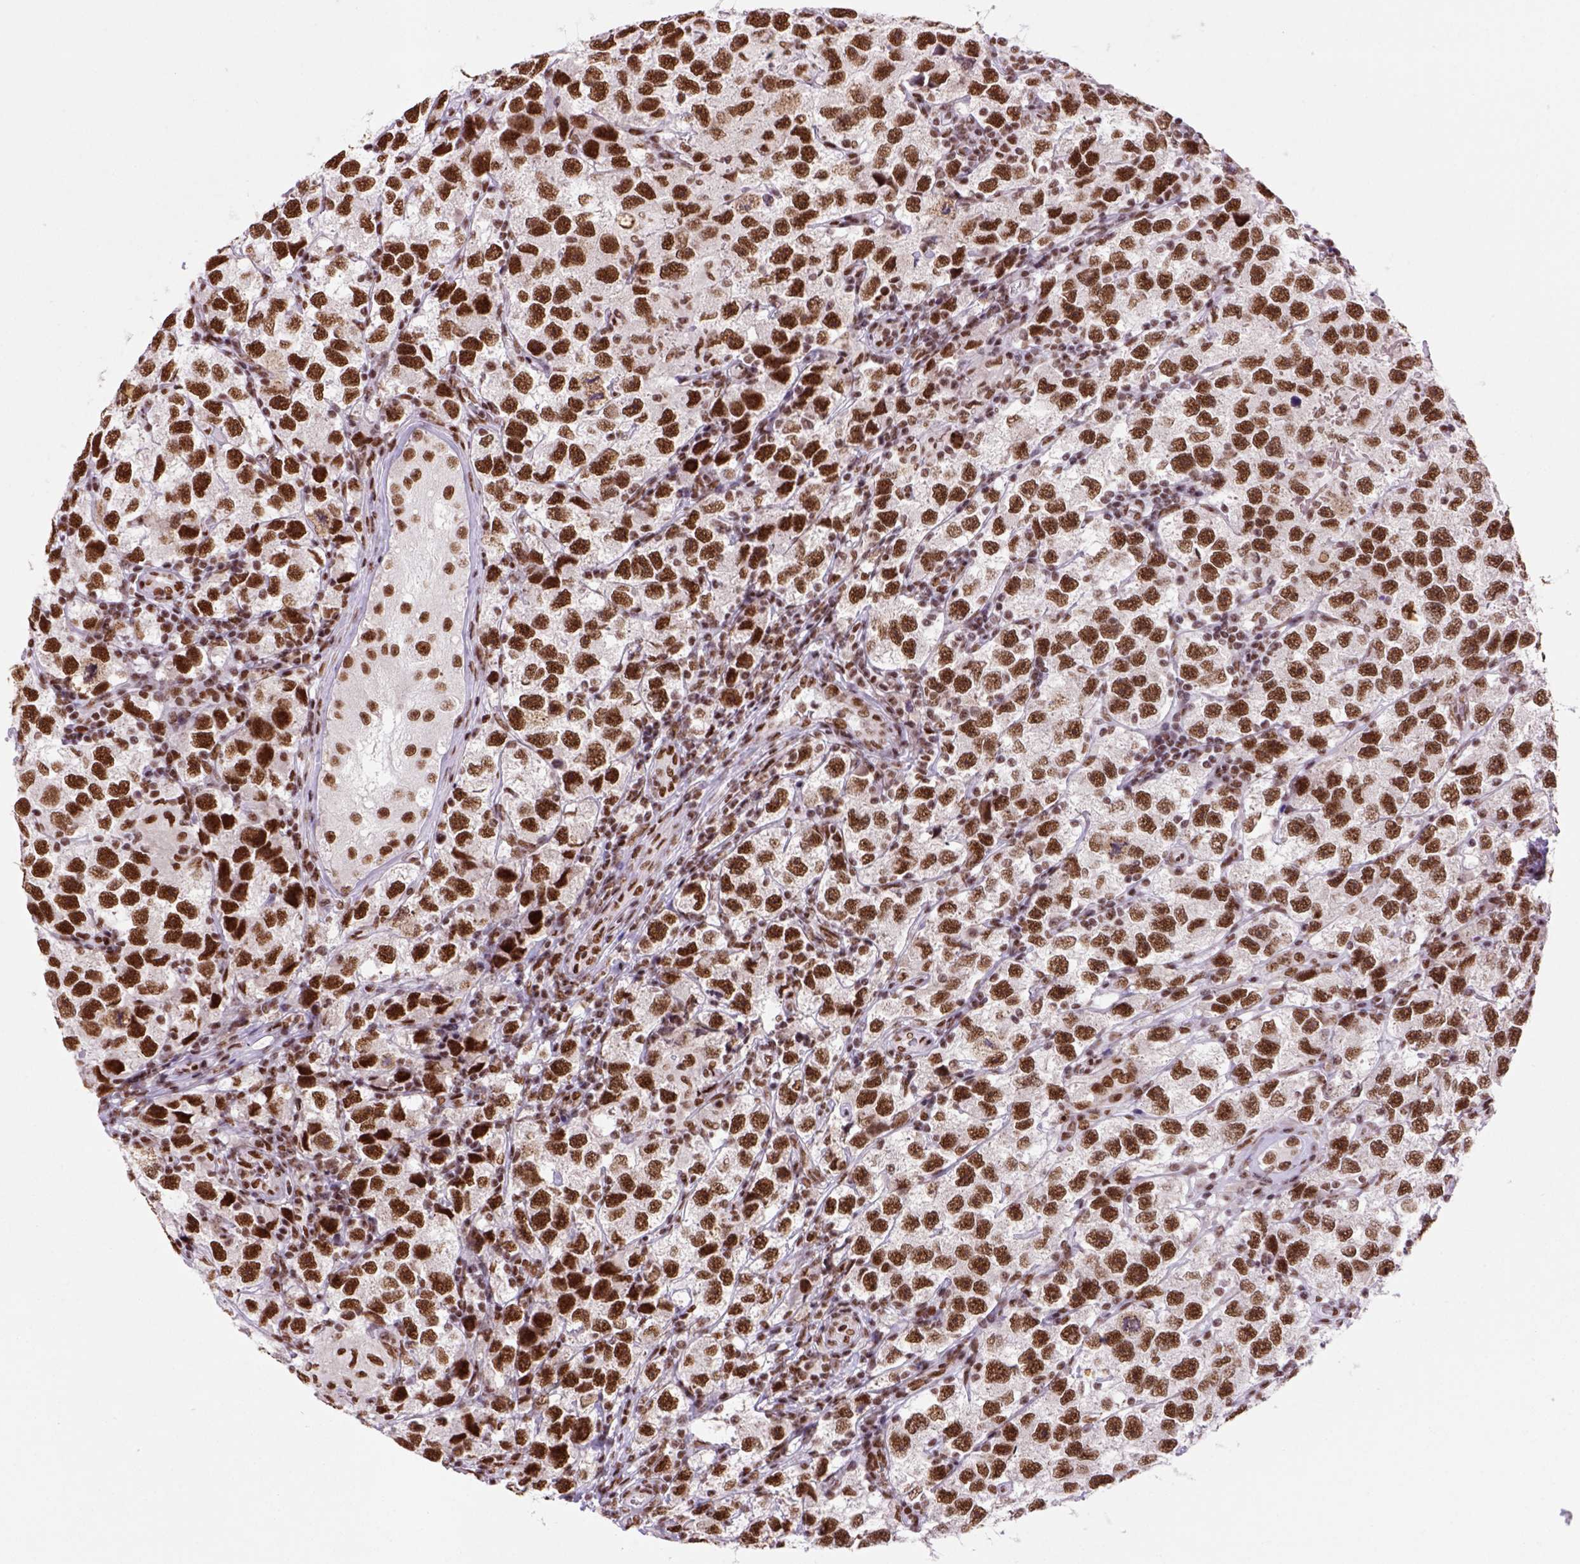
{"staining": {"intensity": "strong", "quantity": ">75%", "location": "nuclear"}, "tissue": "testis cancer", "cell_type": "Tumor cells", "image_type": "cancer", "snomed": [{"axis": "morphology", "description": "Seminoma, NOS"}, {"axis": "topography", "description": "Testis"}], "caption": "The micrograph exhibits immunohistochemical staining of seminoma (testis). There is strong nuclear staining is present in about >75% of tumor cells.", "gene": "NSMCE2", "patient": {"sex": "male", "age": 26}}